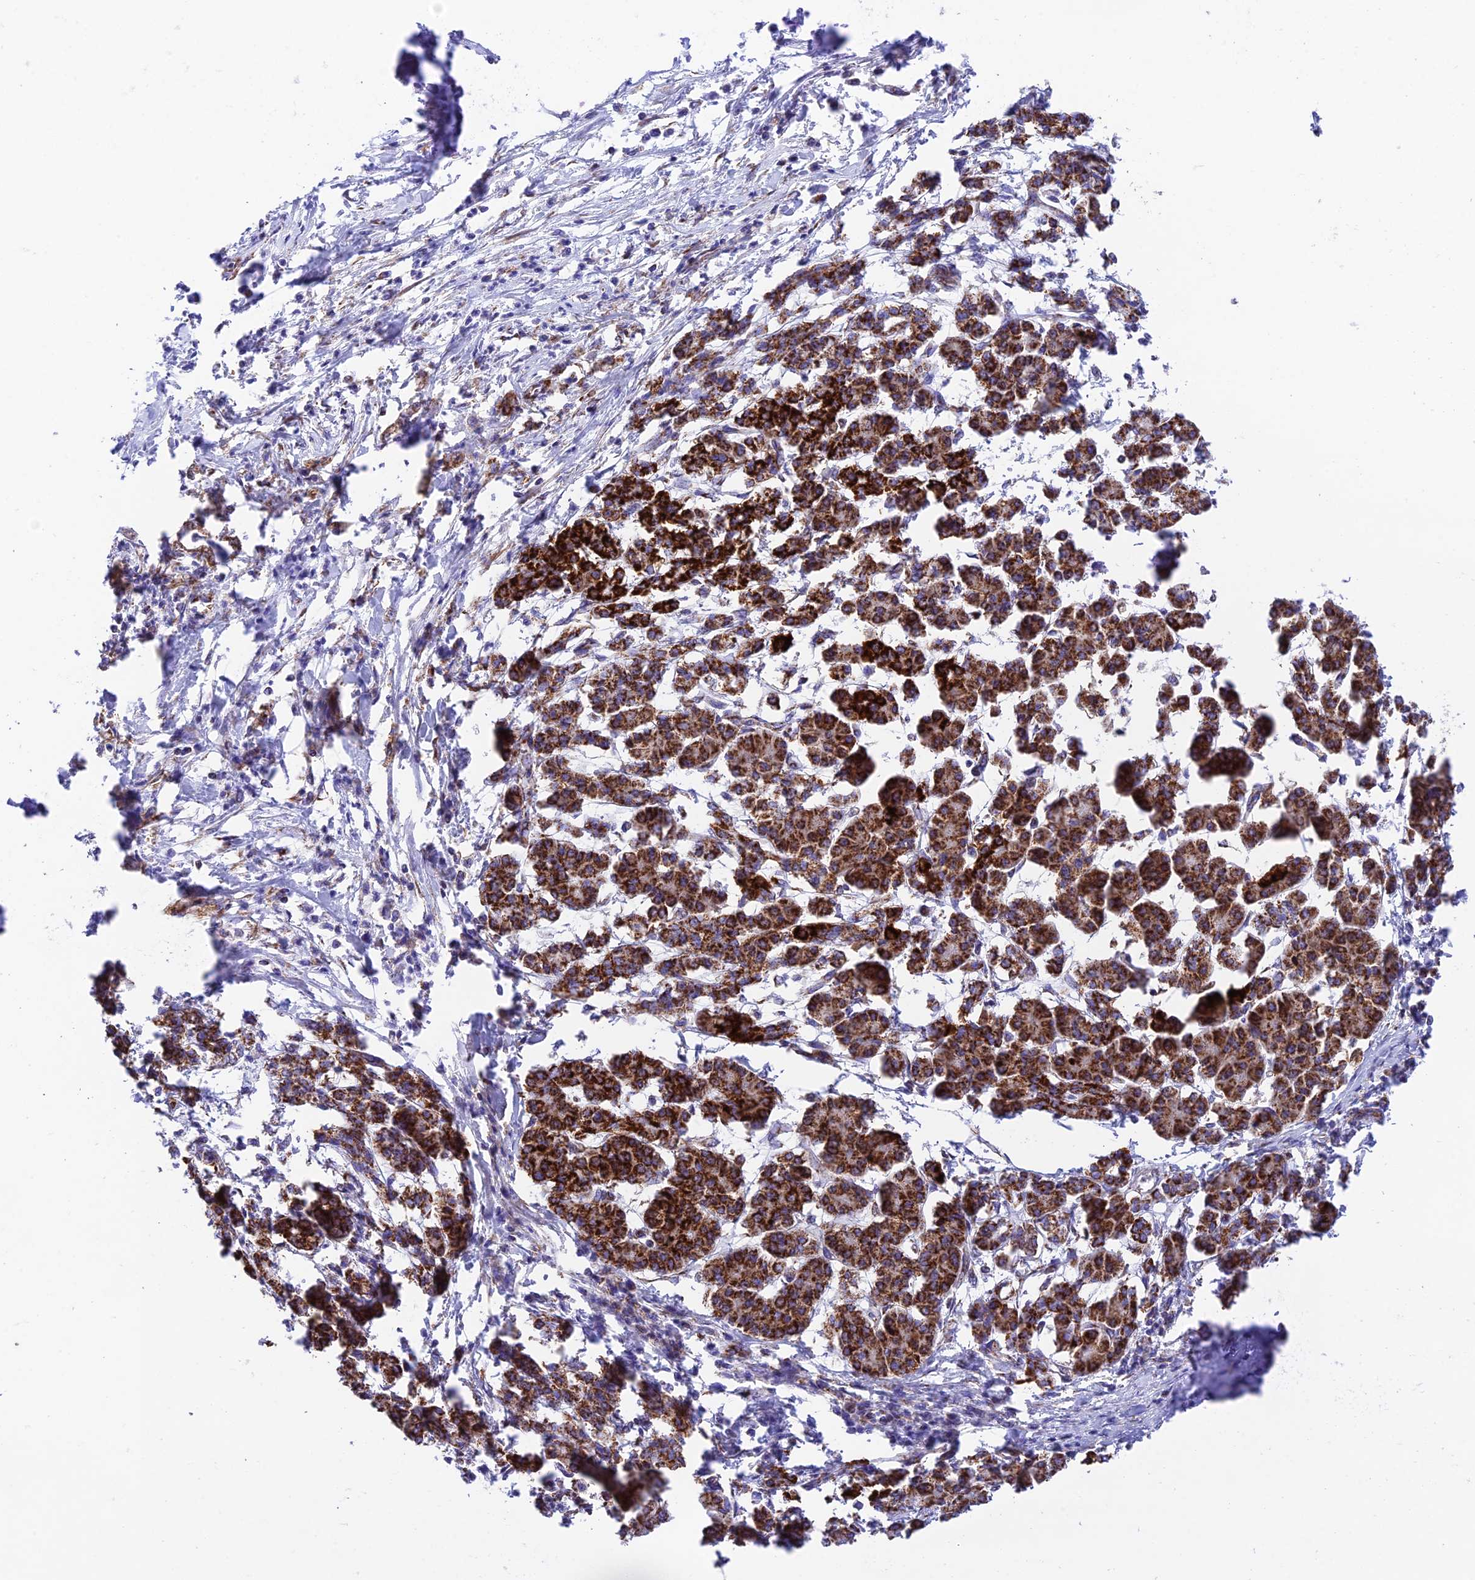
{"staining": {"intensity": "strong", "quantity": ">75%", "location": "cytoplasmic/membranous"}, "tissue": "pancreatic cancer", "cell_type": "Tumor cells", "image_type": "cancer", "snomed": [{"axis": "morphology", "description": "Adenocarcinoma, NOS"}, {"axis": "topography", "description": "Pancreas"}], "caption": "High-magnification brightfield microscopy of pancreatic cancer stained with DAB (3,3'-diaminobenzidine) (brown) and counterstained with hematoxylin (blue). tumor cells exhibit strong cytoplasmic/membranous expression is present in approximately>75% of cells.", "gene": "CHCHD3", "patient": {"sex": "female", "age": 55}}